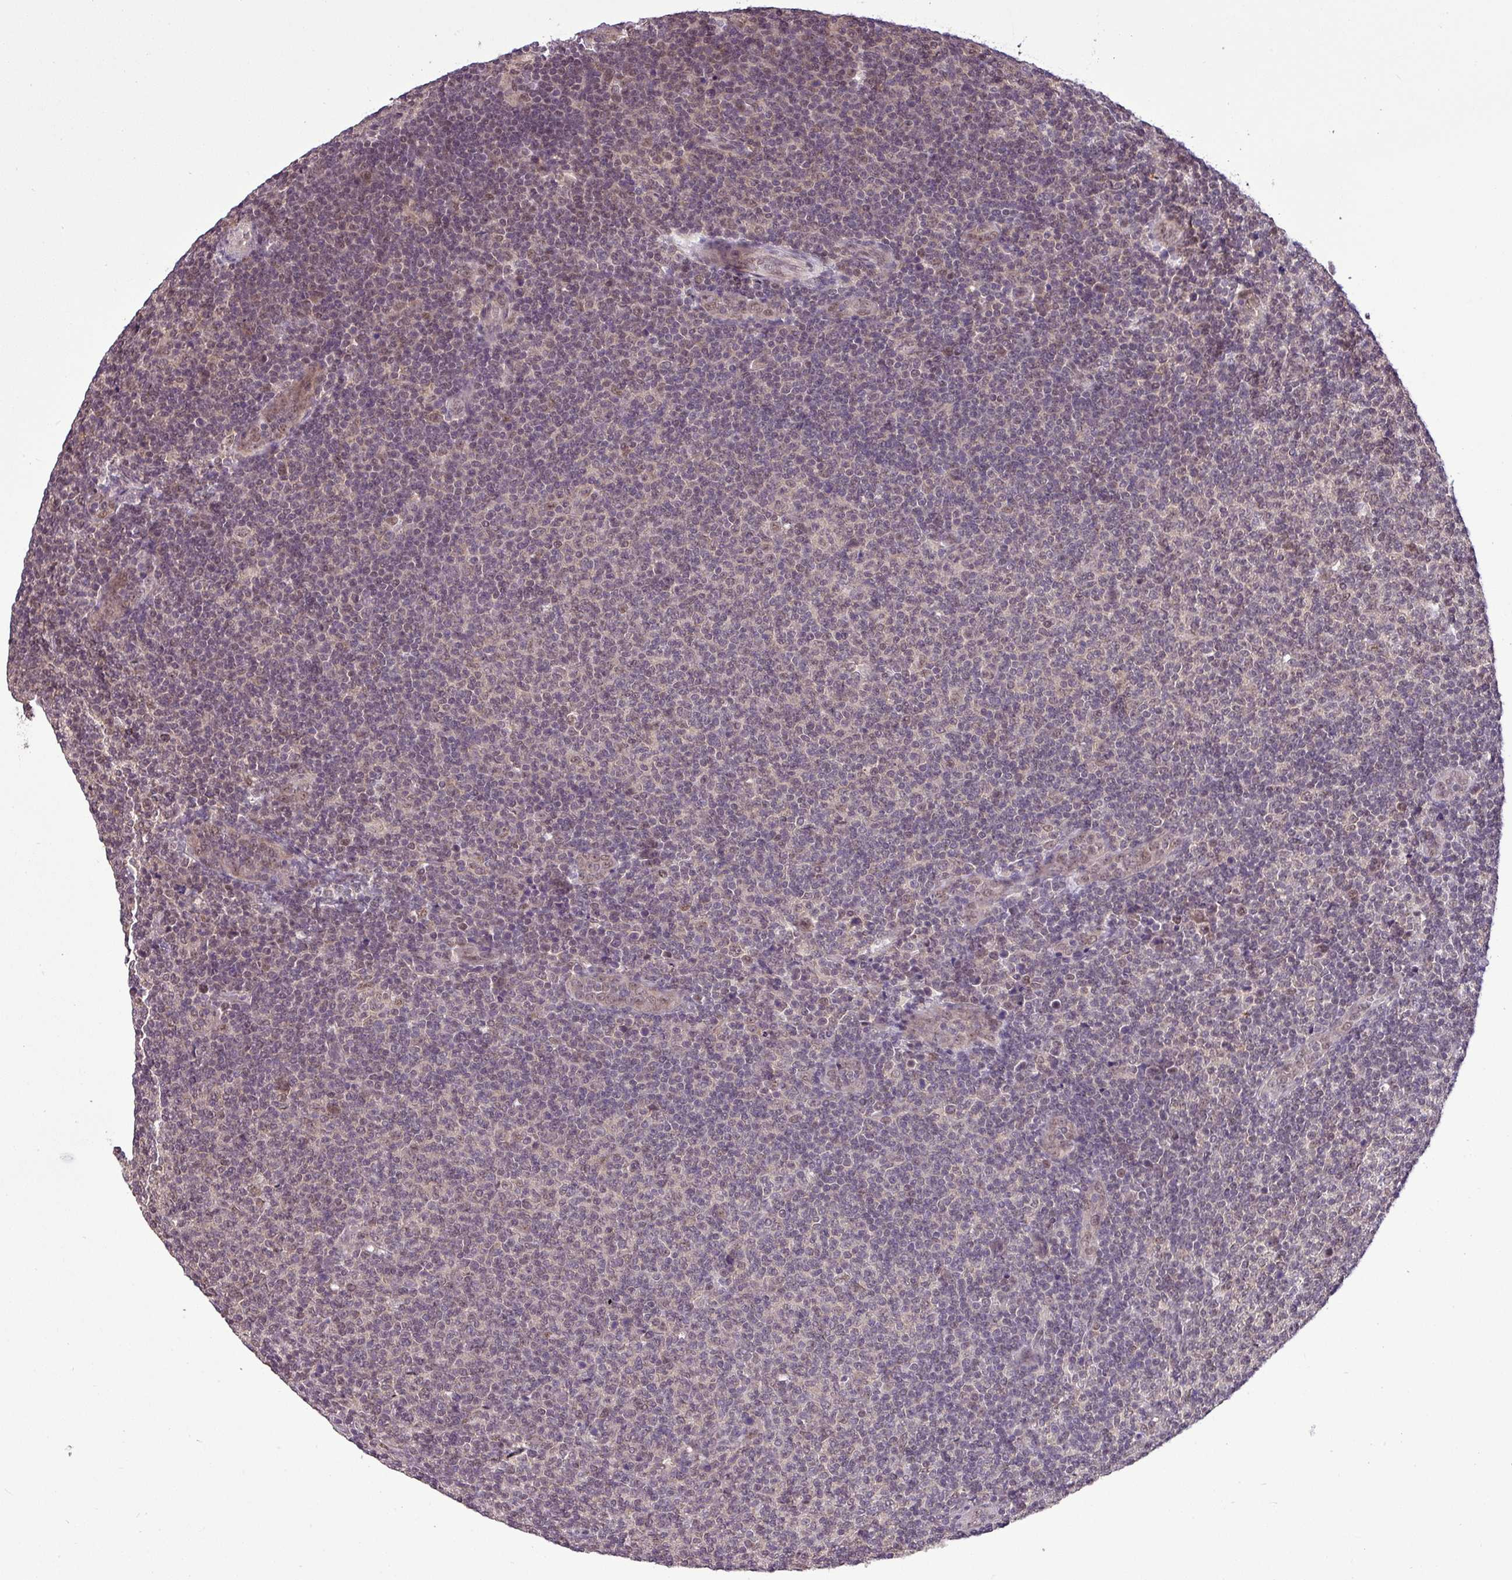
{"staining": {"intensity": "weak", "quantity": "25%-75%", "location": "nuclear"}, "tissue": "lymphoma", "cell_type": "Tumor cells", "image_type": "cancer", "snomed": [{"axis": "morphology", "description": "Malignant lymphoma, non-Hodgkin's type, Low grade"}, {"axis": "topography", "description": "Lymph node"}], "caption": "A brown stain highlights weak nuclear positivity of a protein in low-grade malignant lymphoma, non-Hodgkin's type tumor cells. (DAB (3,3'-diaminobenzidine) IHC with brightfield microscopy, high magnification).", "gene": "MFHAS1", "patient": {"sex": "male", "age": 66}}